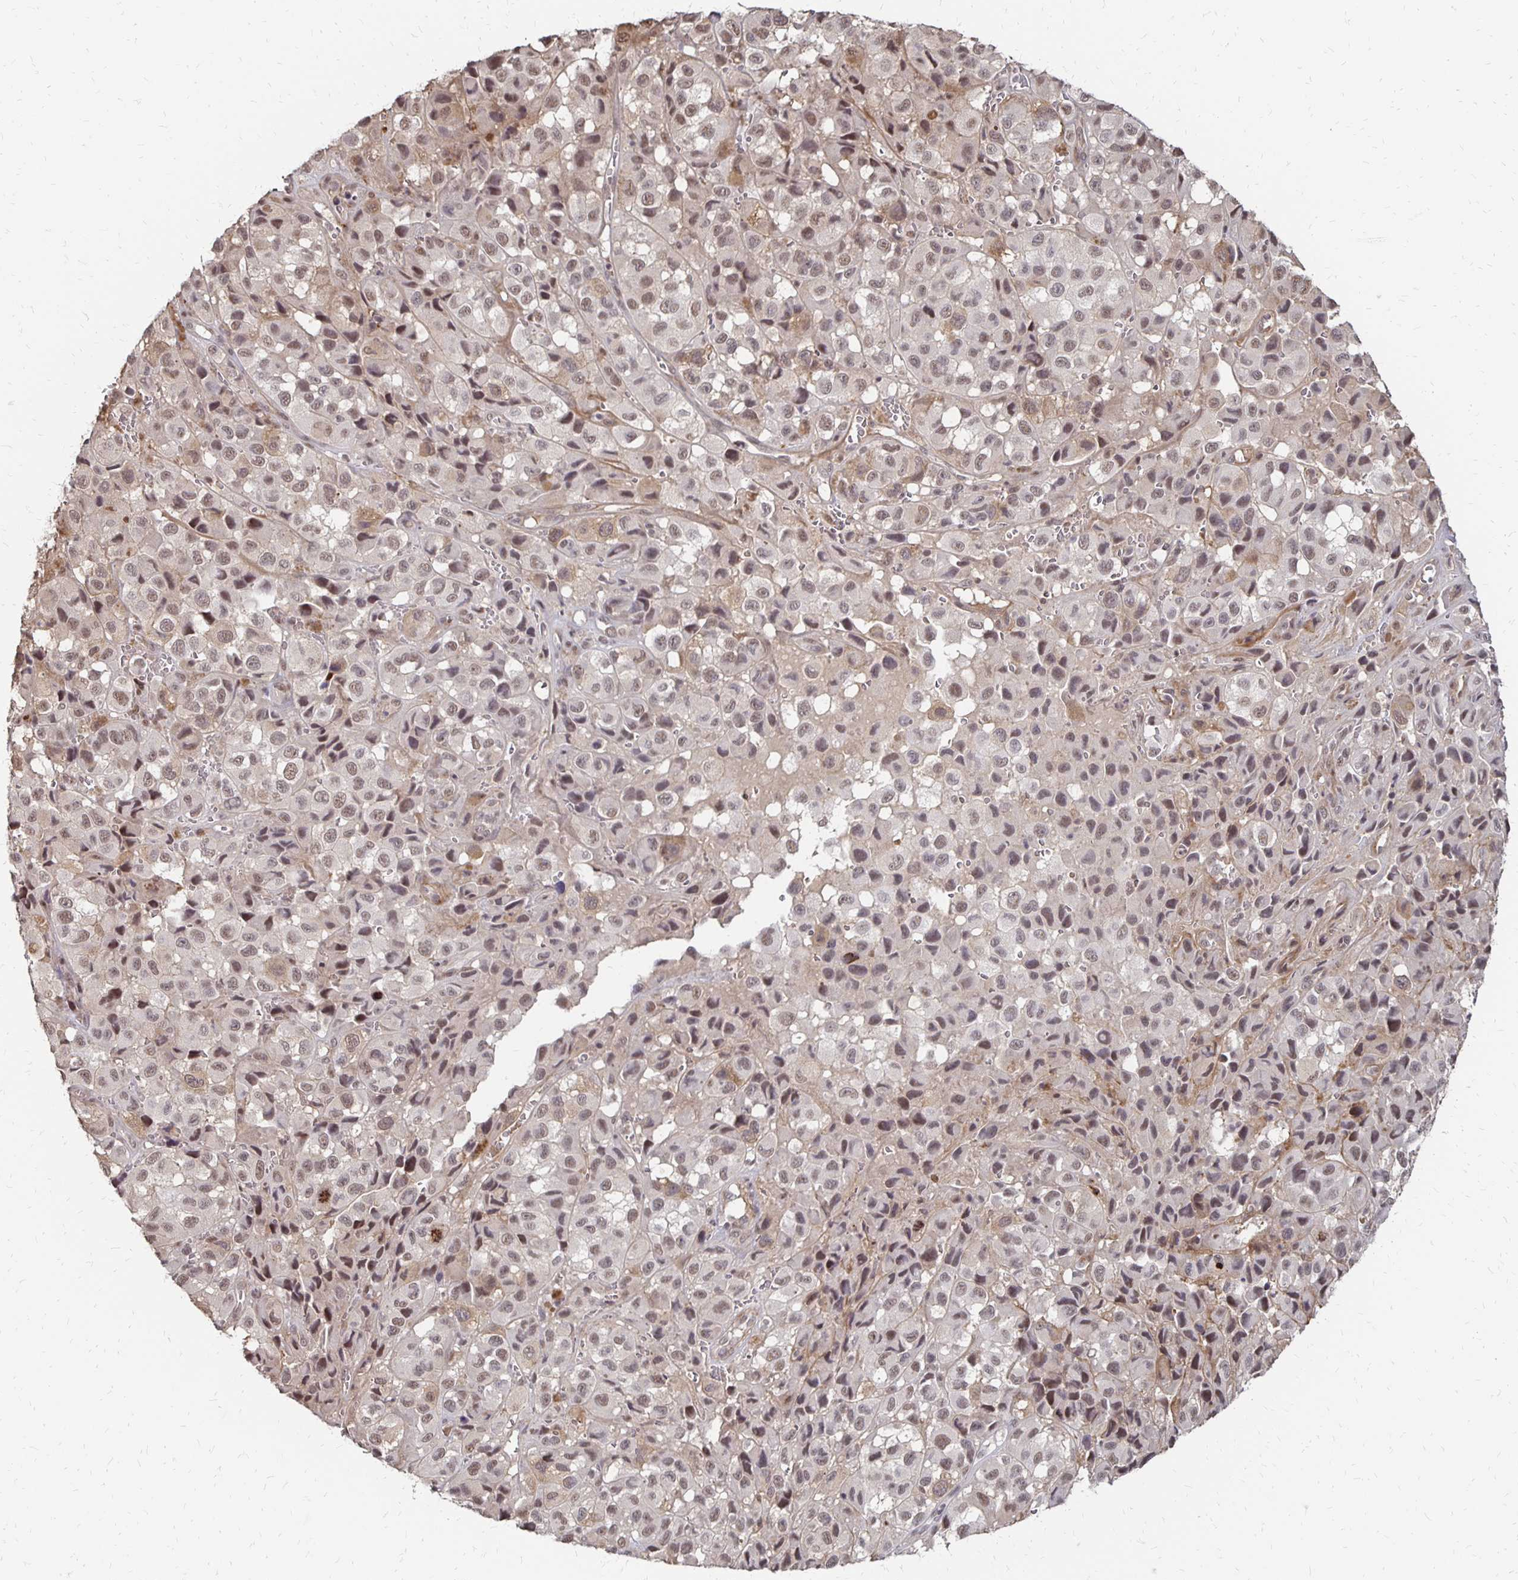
{"staining": {"intensity": "weak", "quantity": ">75%", "location": "nuclear"}, "tissue": "melanoma", "cell_type": "Tumor cells", "image_type": "cancer", "snomed": [{"axis": "morphology", "description": "Malignant melanoma, NOS"}, {"axis": "topography", "description": "Skin"}], "caption": "Immunohistochemistry image of human malignant melanoma stained for a protein (brown), which demonstrates low levels of weak nuclear positivity in approximately >75% of tumor cells.", "gene": "CLASRP", "patient": {"sex": "male", "age": 93}}